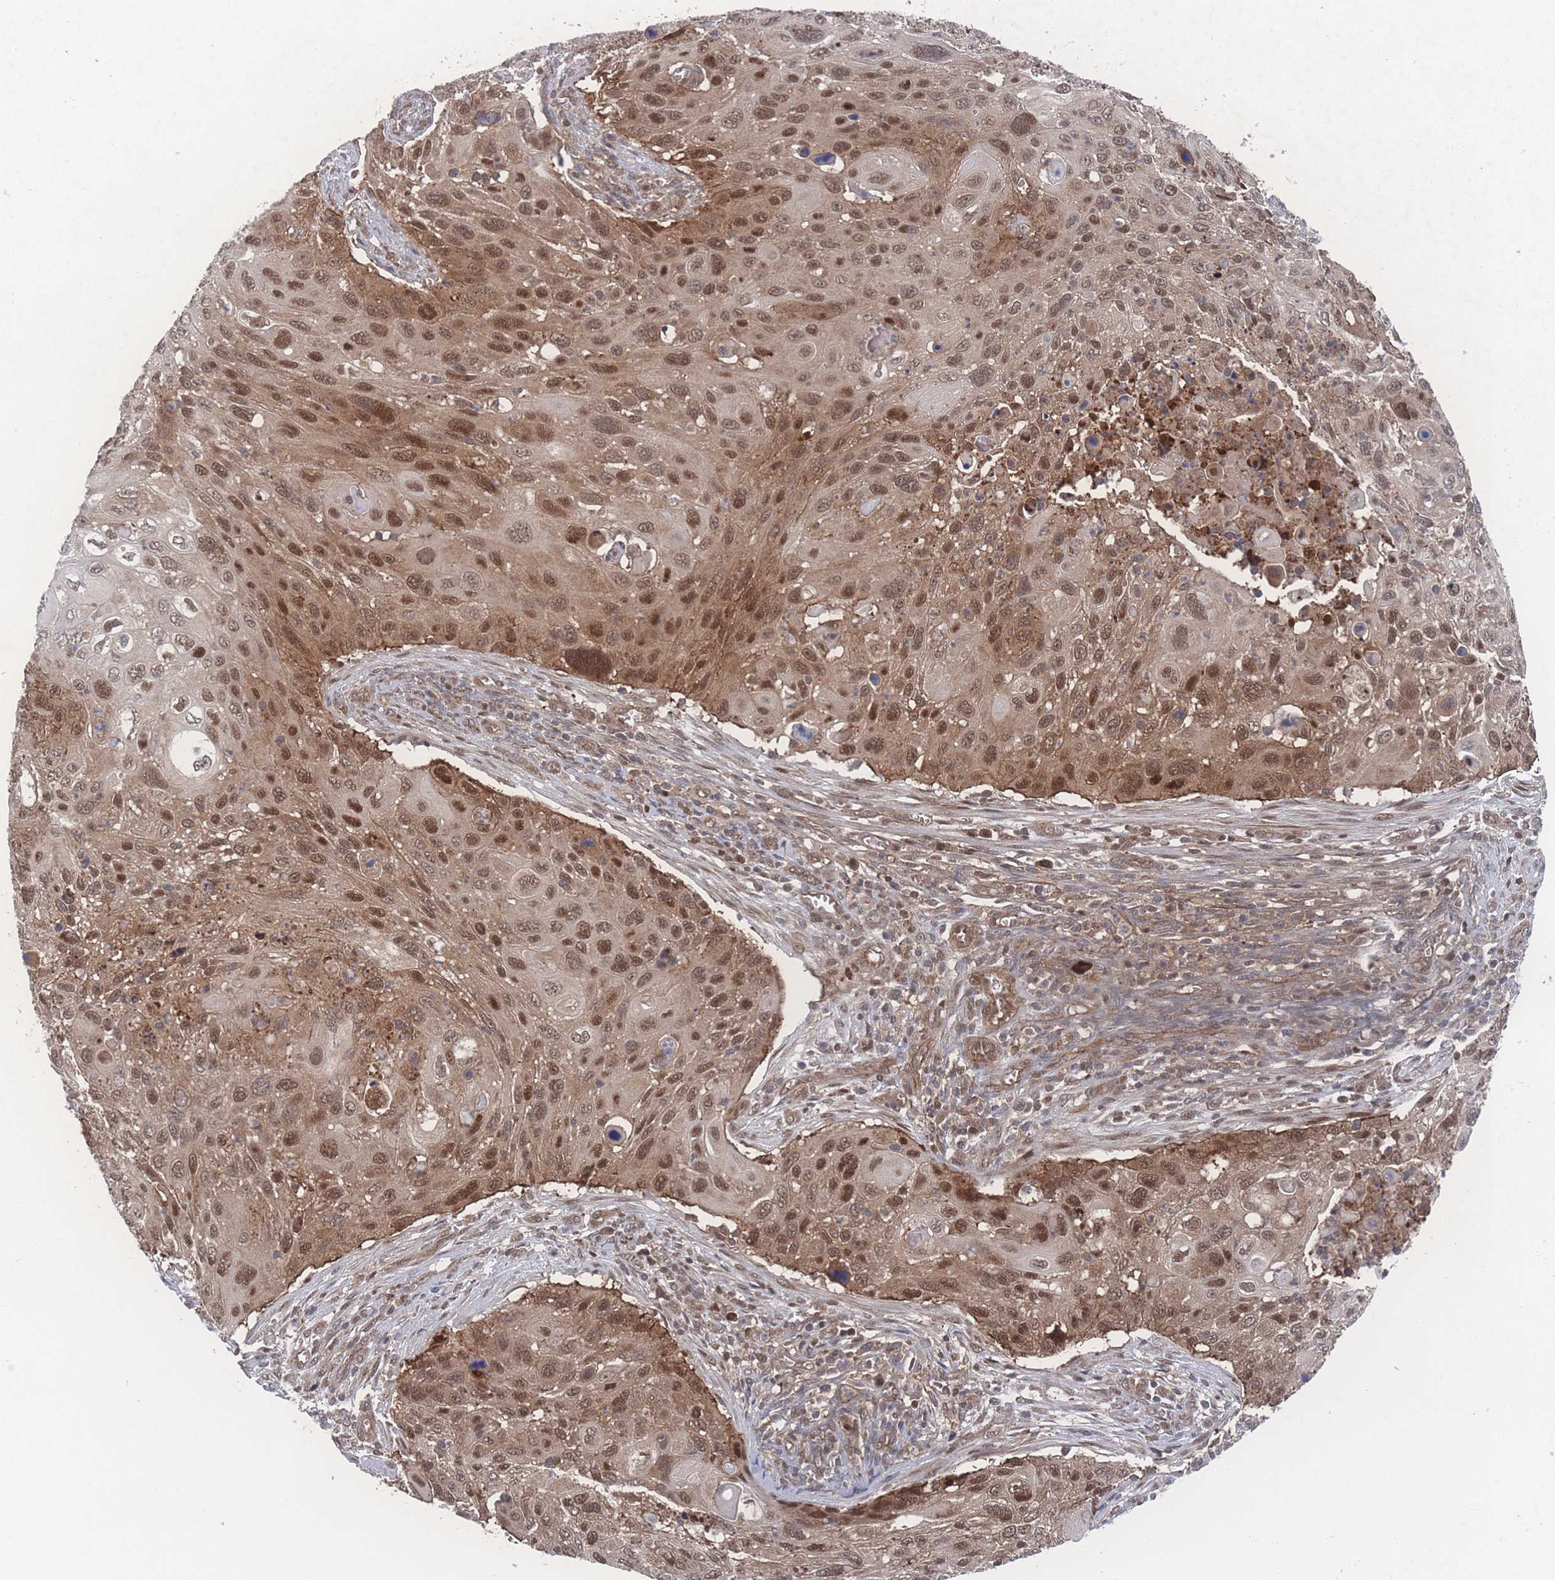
{"staining": {"intensity": "moderate", "quantity": ">75%", "location": "nuclear"}, "tissue": "cervical cancer", "cell_type": "Tumor cells", "image_type": "cancer", "snomed": [{"axis": "morphology", "description": "Squamous cell carcinoma, NOS"}, {"axis": "topography", "description": "Cervix"}], "caption": "Cervical cancer stained with a brown dye reveals moderate nuclear positive staining in approximately >75% of tumor cells.", "gene": "PSMA1", "patient": {"sex": "female", "age": 70}}